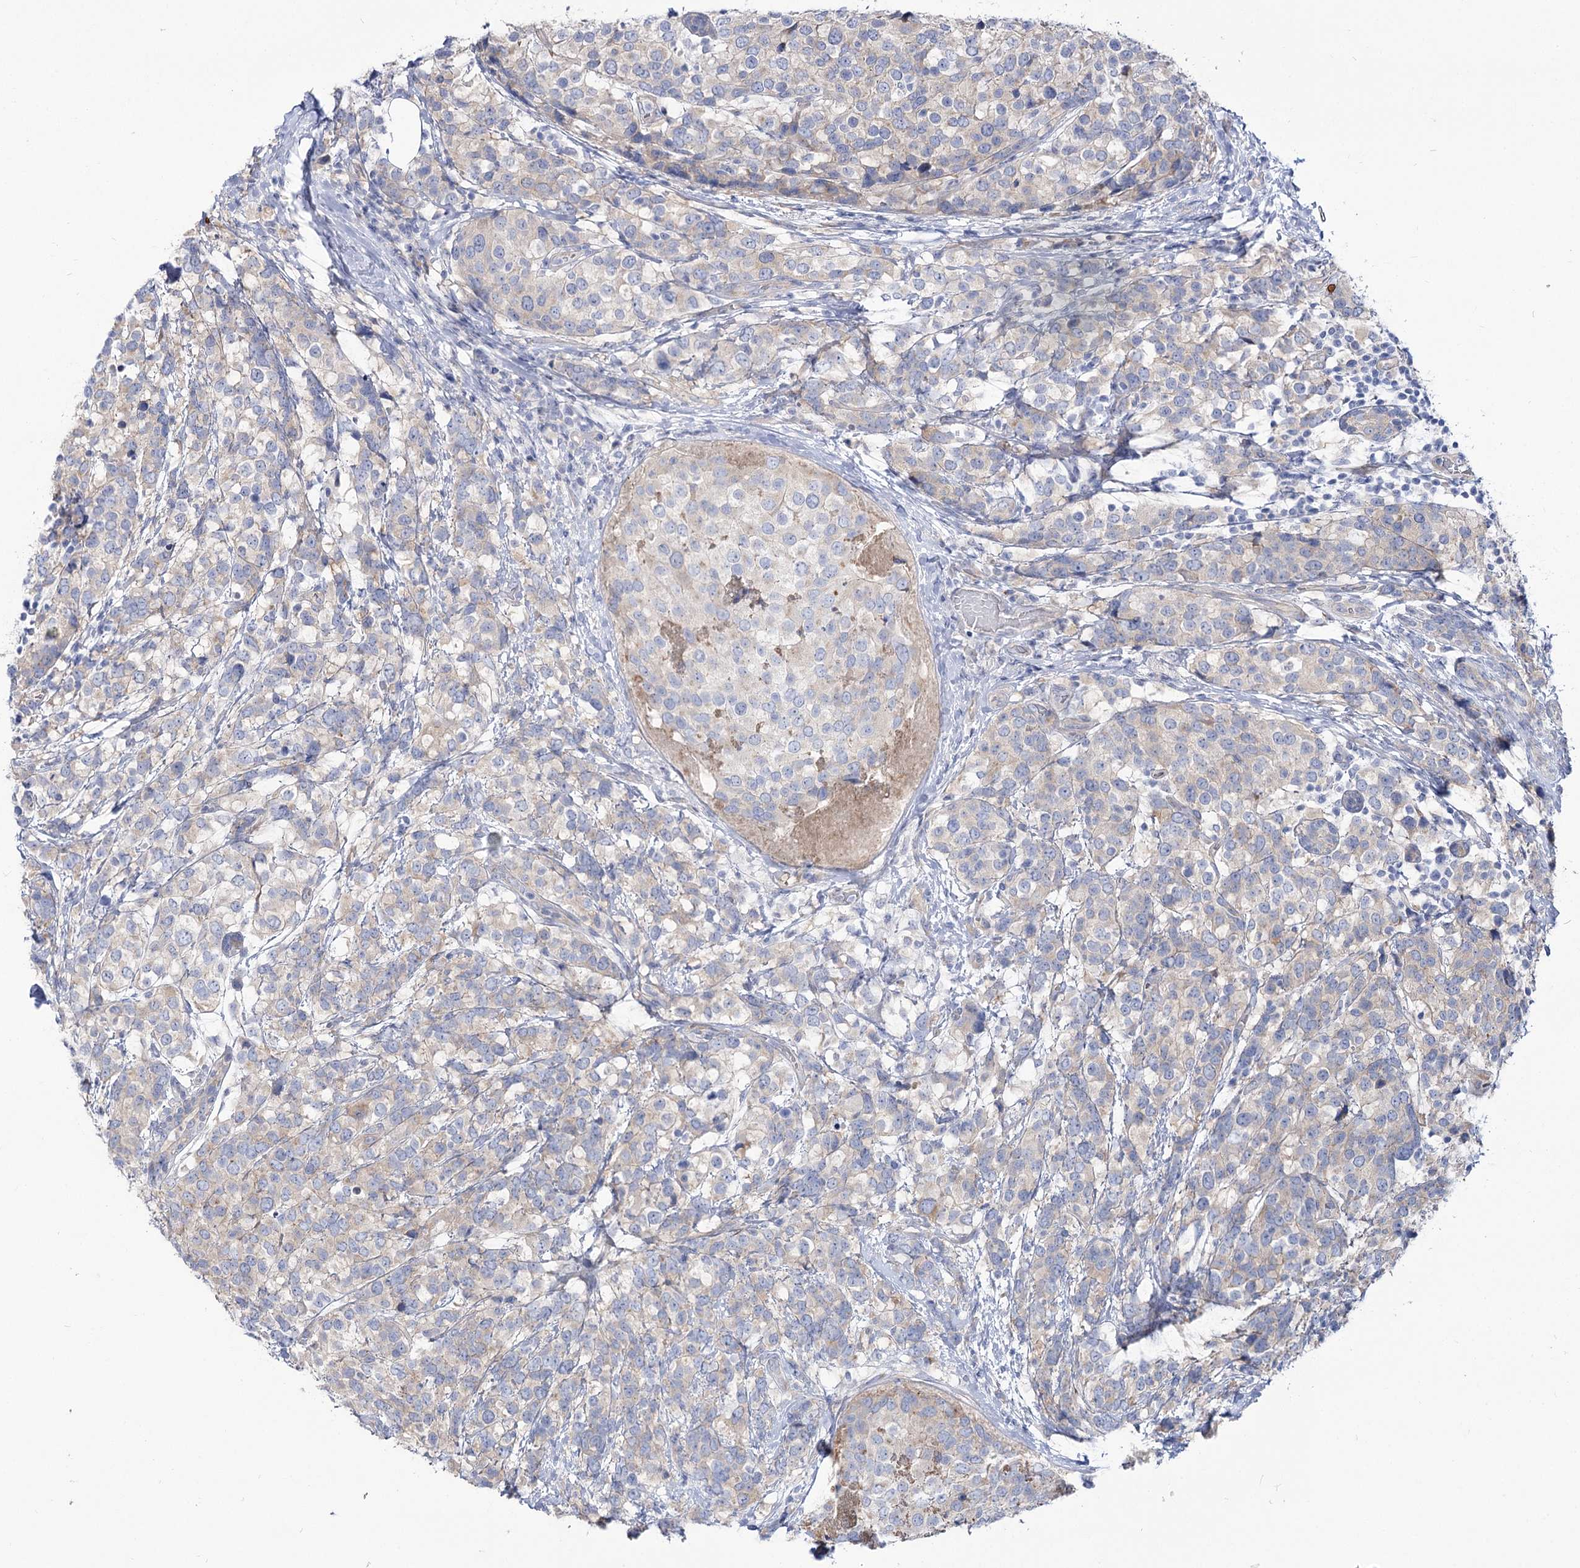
{"staining": {"intensity": "negative", "quantity": "none", "location": "none"}, "tissue": "breast cancer", "cell_type": "Tumor cells", "image_type": "cancer", "snomed": [{"axis": "morphology", "description": "Lobular carcinoma"}, {"axis": "topography", "description": "Breast"}], "caption": "Immunohistochemical staining of breast cancer (lobular carcinoma) displays no significant positivity in tumor cells. (DAB immunohistochemistry (IHC) with hematoxylin counter stain).", "gene": "SUOX", "patient": {"sex": "female", "age": 59}}